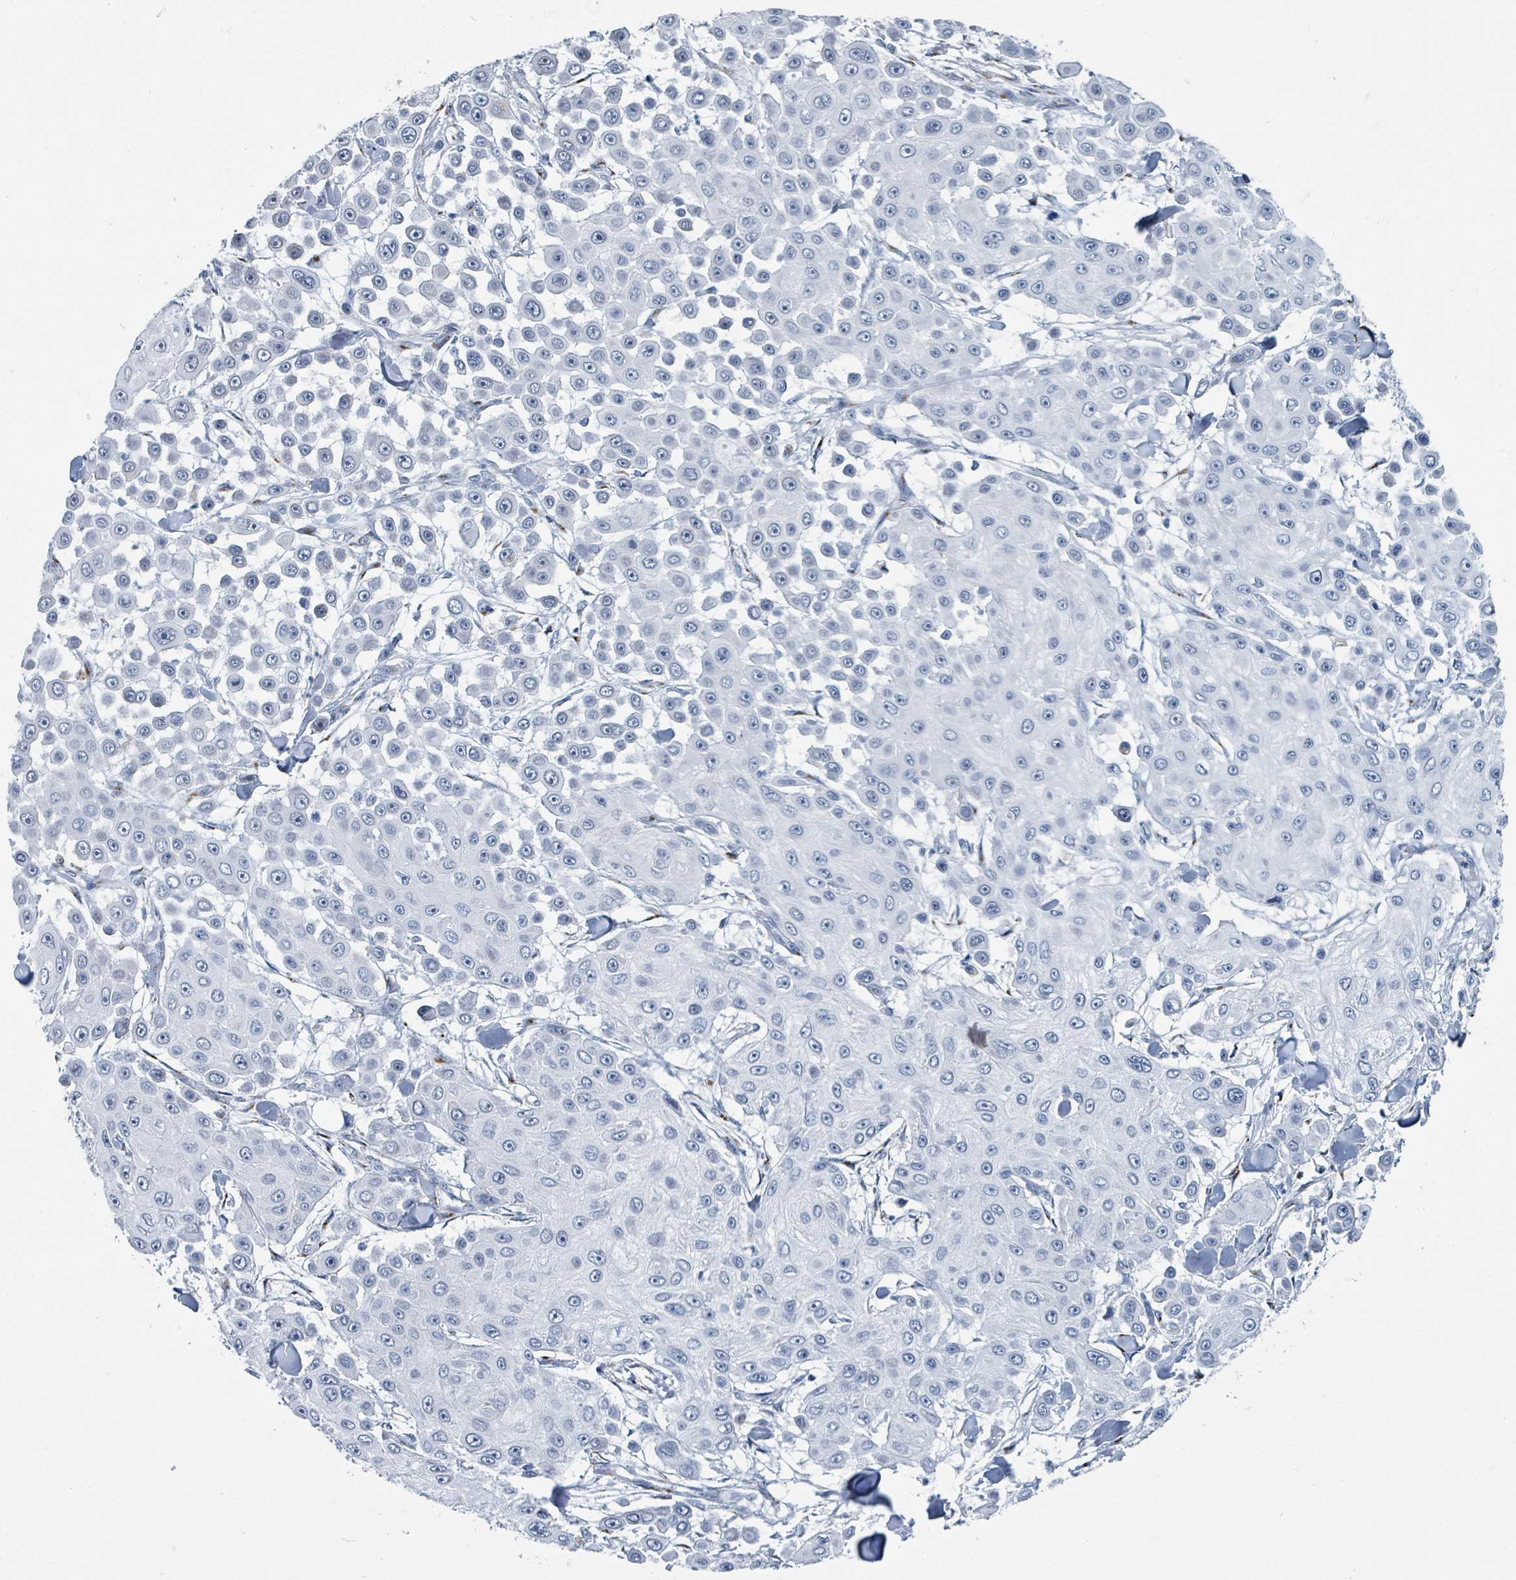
{"staining": {"intensity": "negative", "quantity": "none", "location": "none"}, "tissue": "skin cancer", "cell_type": "Tumor cells", "image_type": "cancer", "snomed": [{"axis": "morphology", "description": "Squamous cell carcinoma, NOS"}, {"axis": "topography", "description": "Skin"}], "caption": "The image exhibits no staining of tumor cells in skin squamous cell carcinoma.", "gene": "DCAF5", "patient": {"sex": "male", "age": 67}}